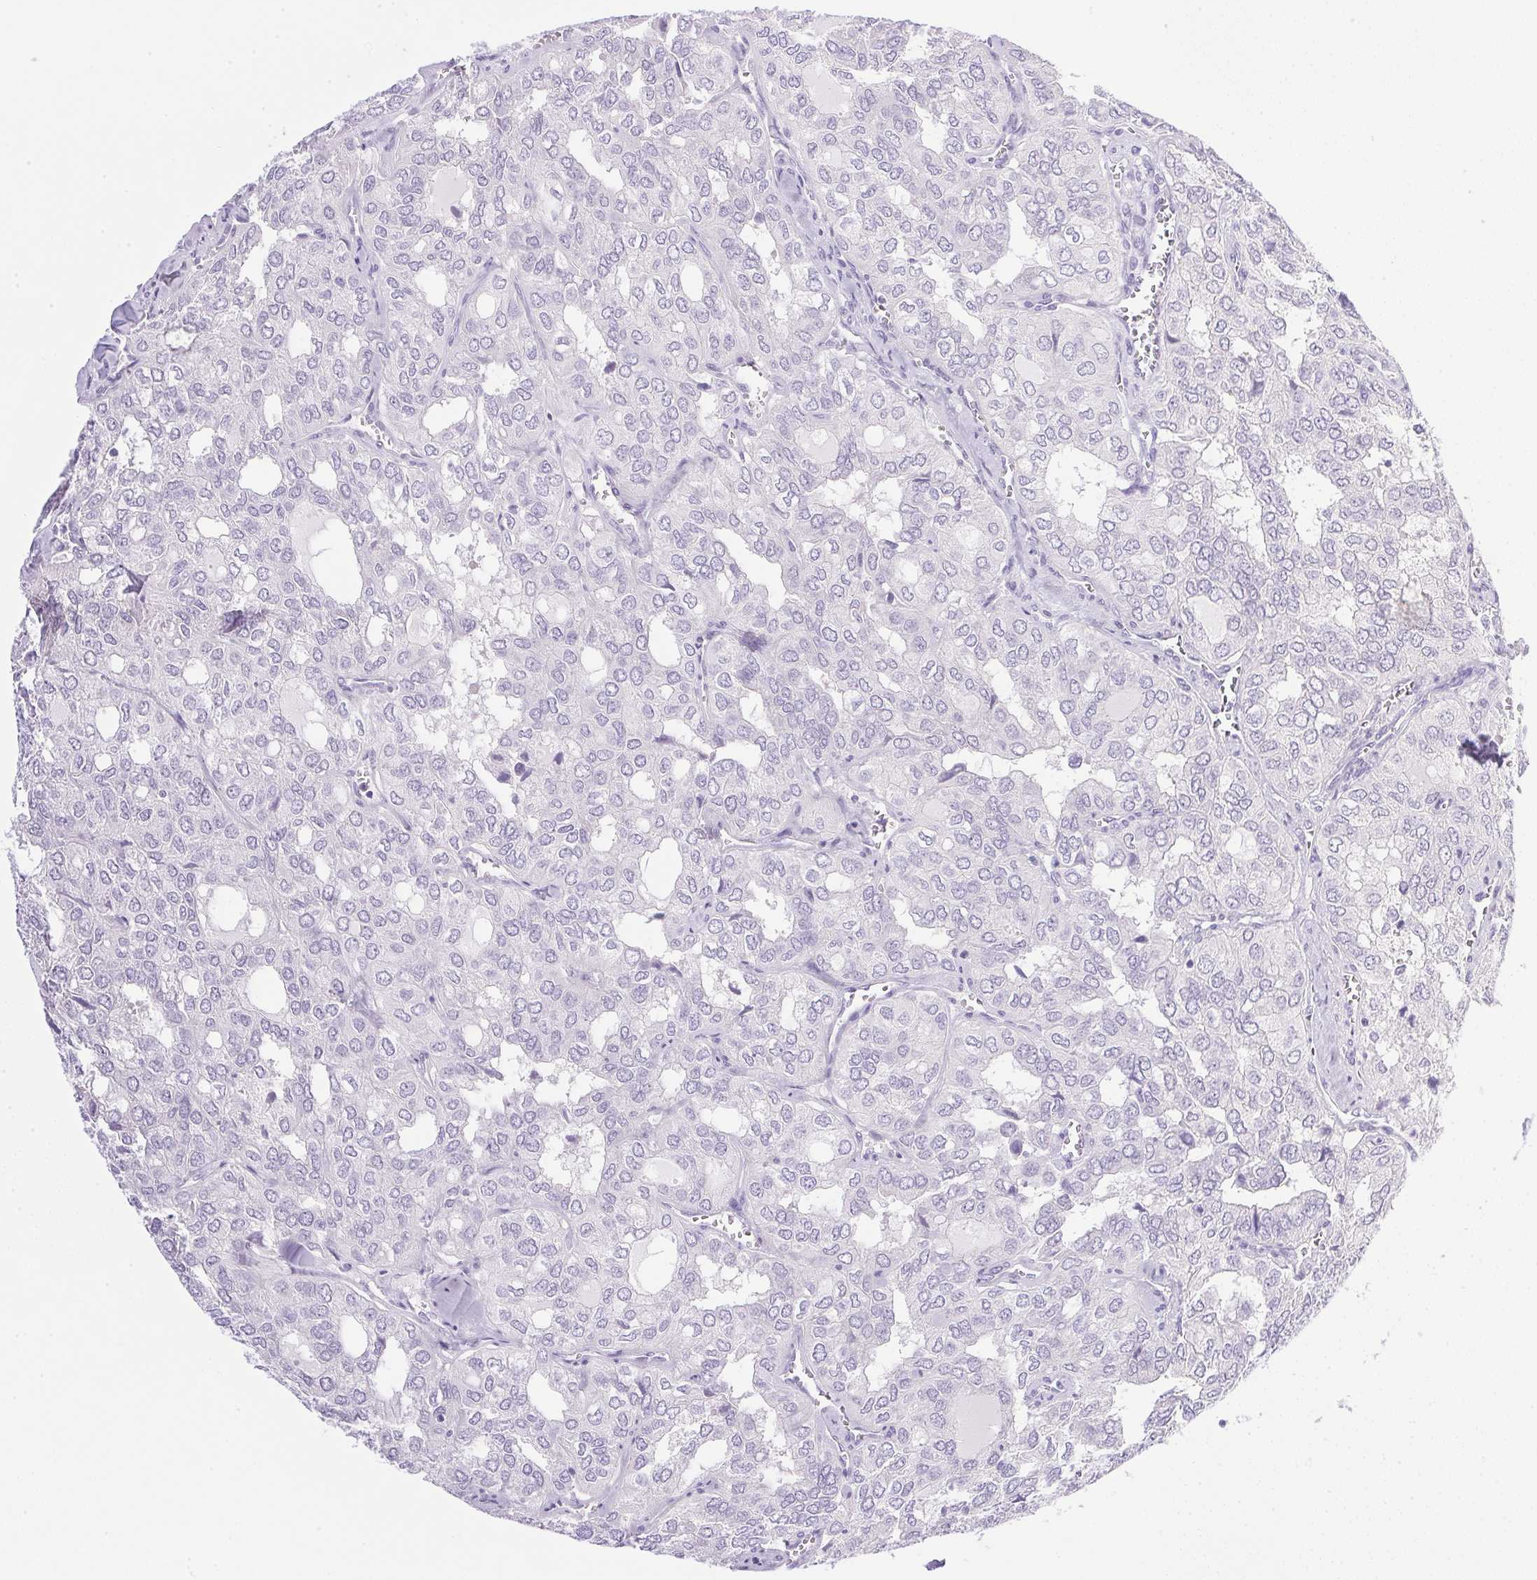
{"staining": {"intensity": "negative", "quantity": "none", "location": "none"}, "tissue": "thyroid cancer", "cell_type": "Tumor cells", "image_type": "cancer", "snomed": [{"axis": "morphology", "description": "Follicular adenoma carcinoma, NOS"}, {"axis": "topography", "description": "Thyroid gland"}], "caption": "Protein analysis of thyroid follicular adenoma carcinoma shows no significant staining in tumor cells.", "gene": "ATP6V0A4", "patient": {"sex": "male", "age": 75}}